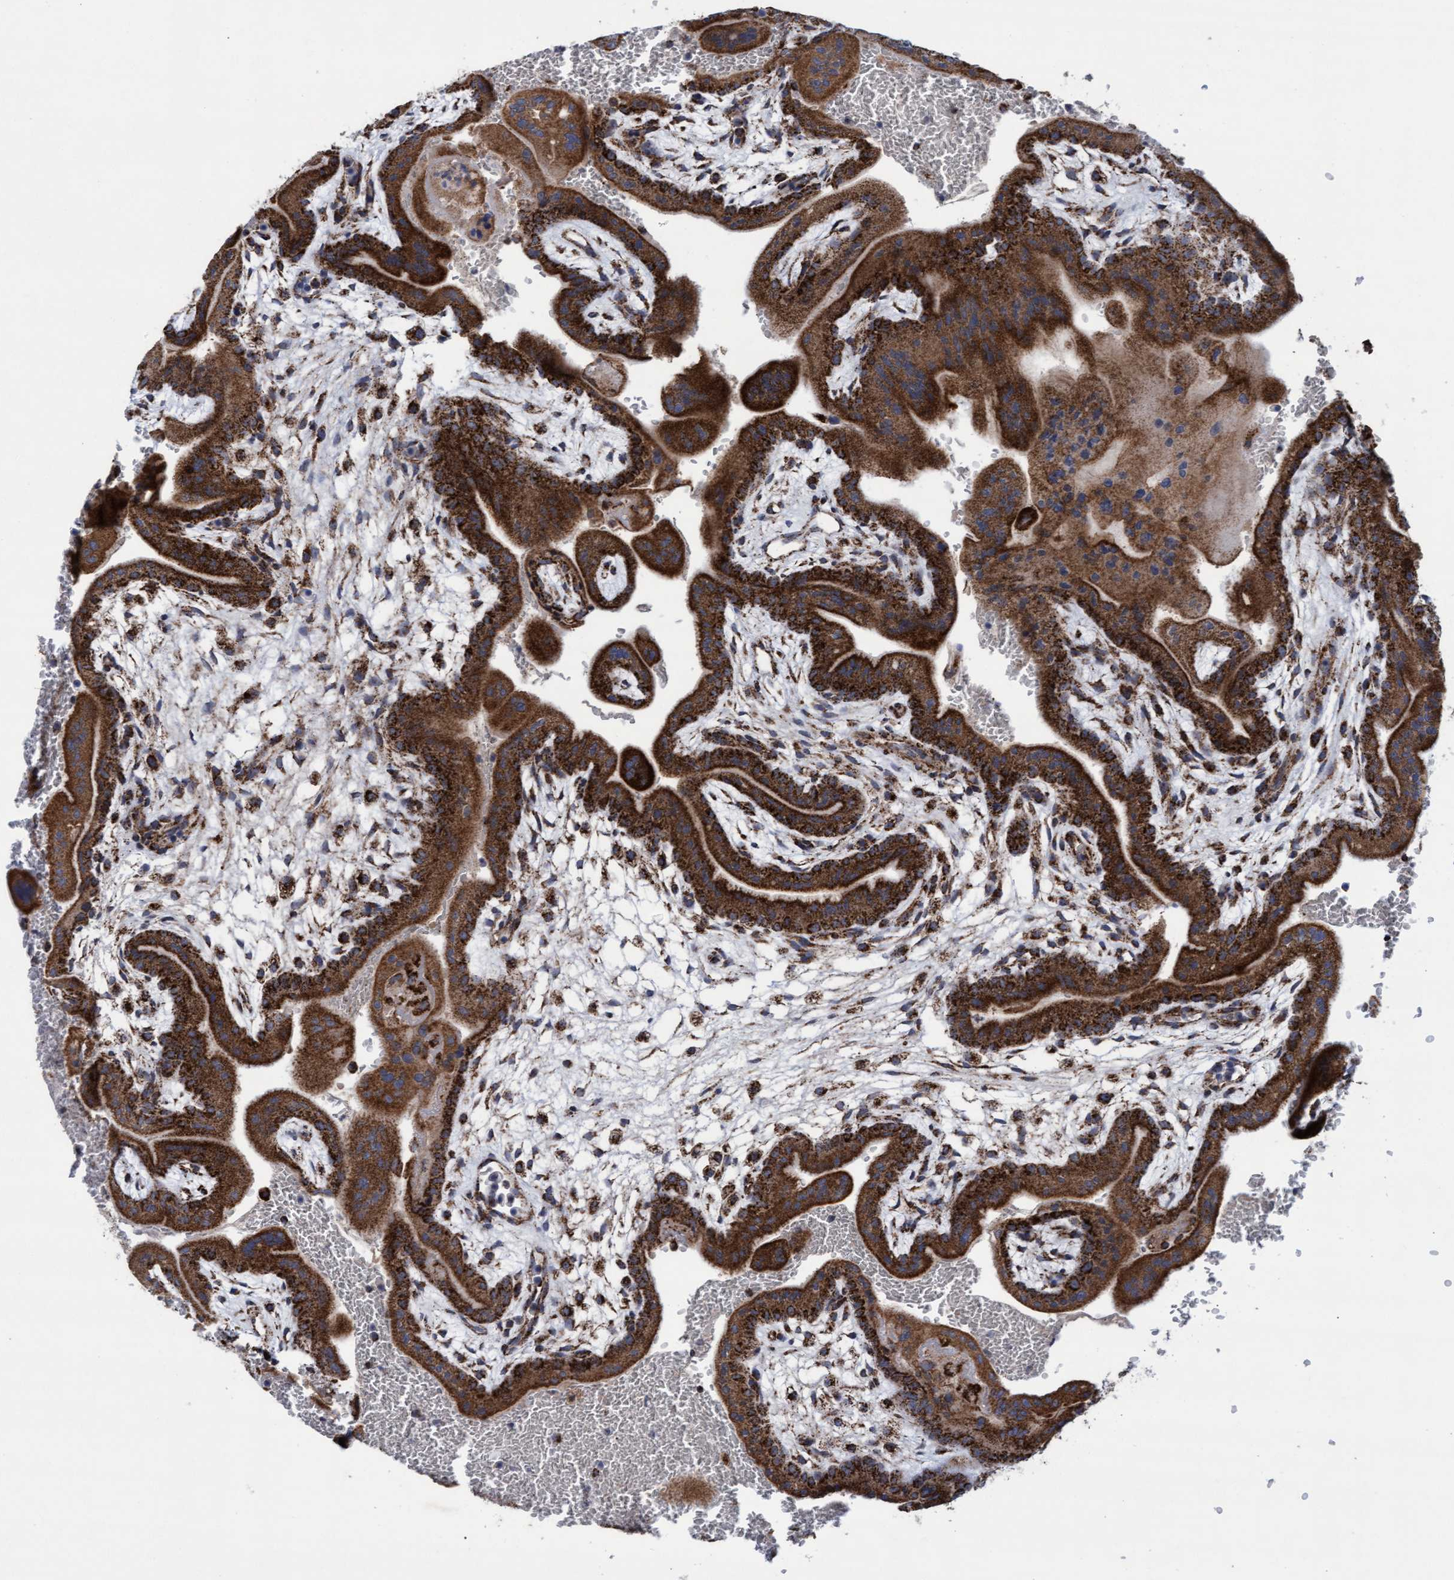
{"staining": {"intensity": "strong", "quantity": ">75%", "location": "cytoplasmic/membranous"}, "tissue": "placenta", "cell_type": "Decidual cells", "image_type": "normal", "snomed": [{"axis": "morphology", "description": "Normal tissue, NOS"}, {"axis": "topography", "description": "Placenta"}], "caption": "A high-resolution image shows IHC staining of normal placenta, which exhibits strong cytoplasmic/membranous positivity in approximately >75% of decidual cells.", "gene": "MRPL38", "patient": {"sex": "female", "age": 35}}